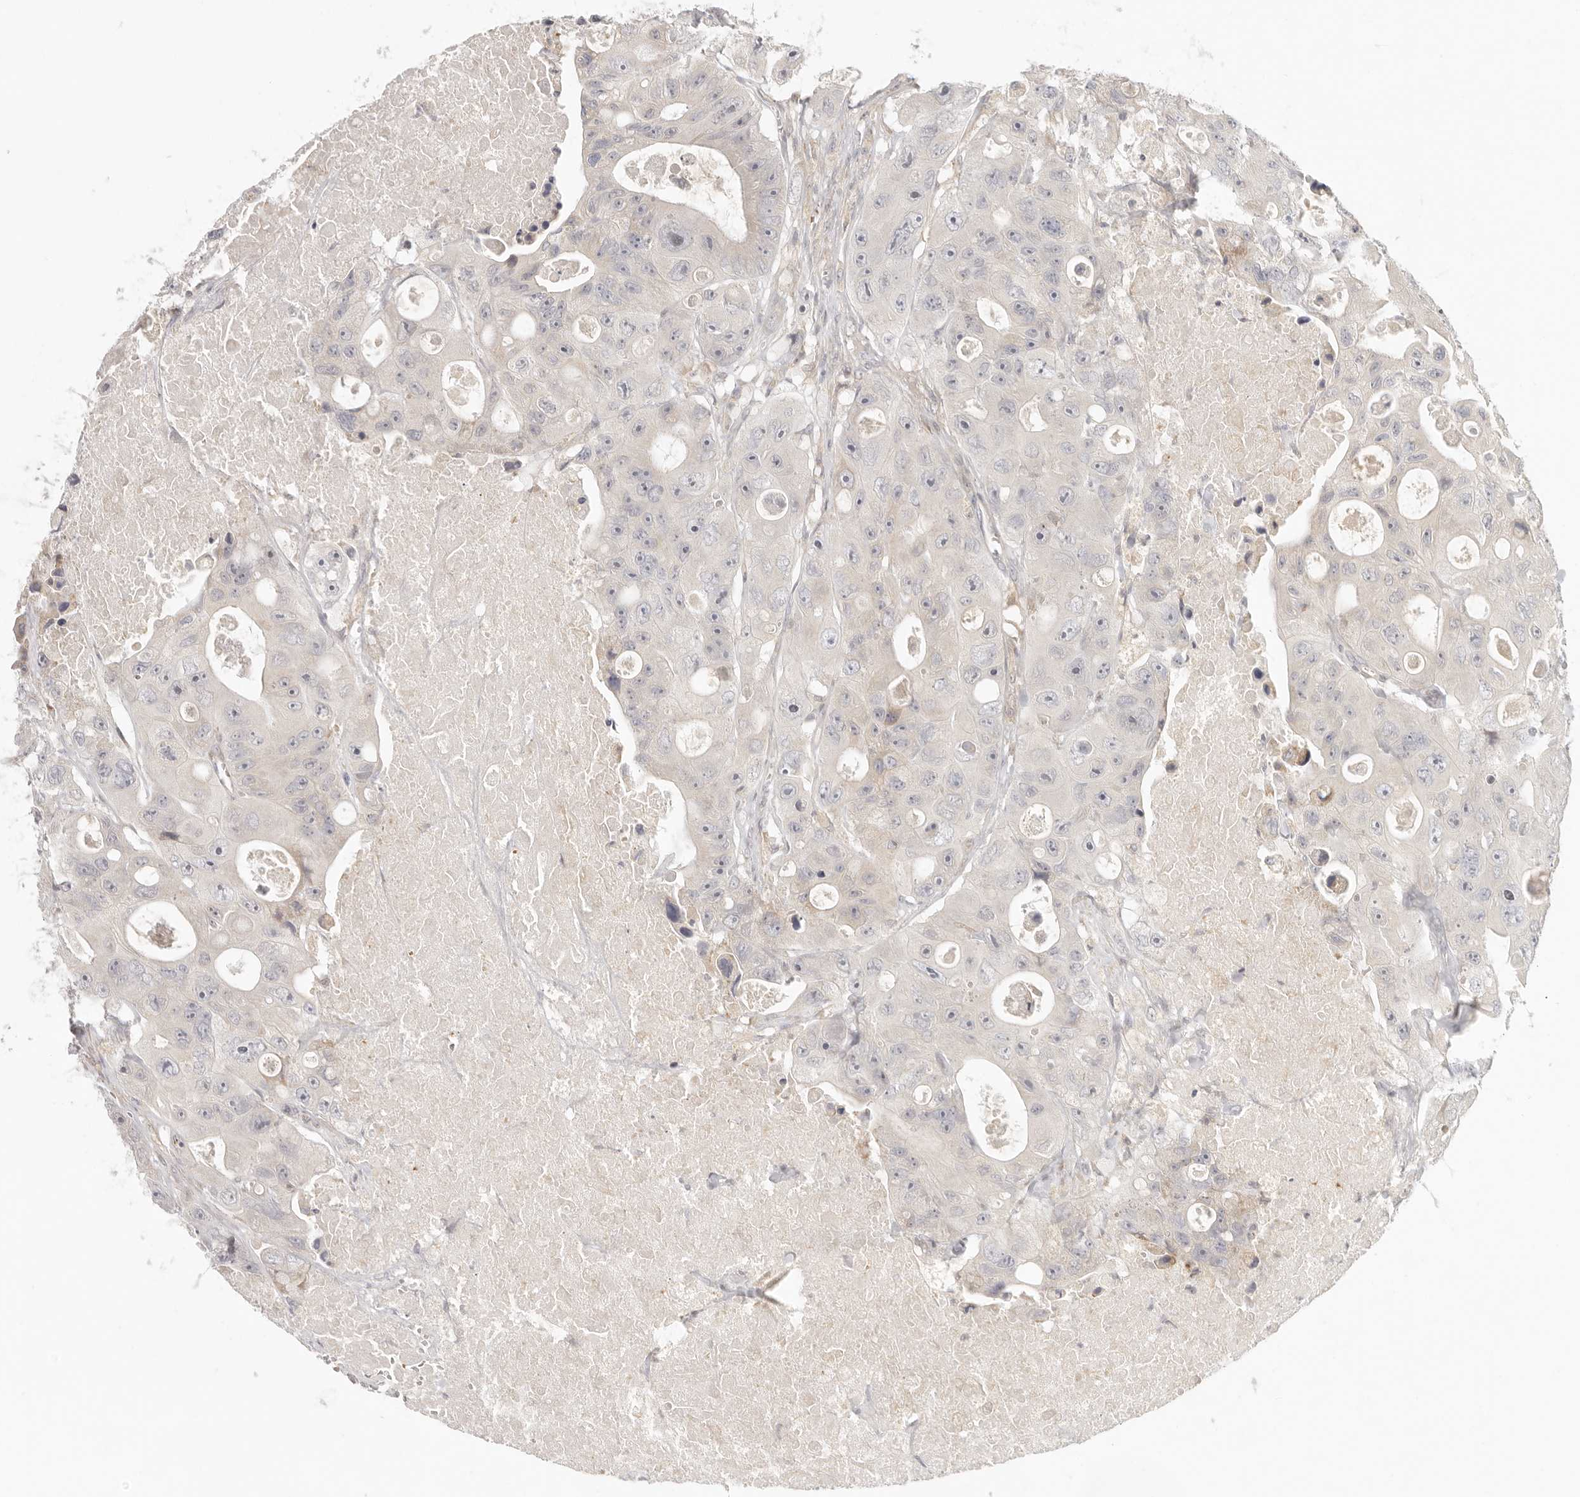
{"staining": {"intensity": "negative", "quantity": "none", "location": "none"}, "tissue": "colorectal cancer", "cell_type": "Tumor cells", "image_type": "cancer", "snomed": [{"axis": "morphology", "description": "Adenocarcinoma, NOS"}, {"axis": "topography", "description": "Colon"}], "caption": "This is a image of immunohistochemistry (IHC) staining of colorectal cancer (adenocarcinoma), which shows no expression in tumor cells.", "gene": "AHDC1", "patient": {"sex": "female", "age": 46}}